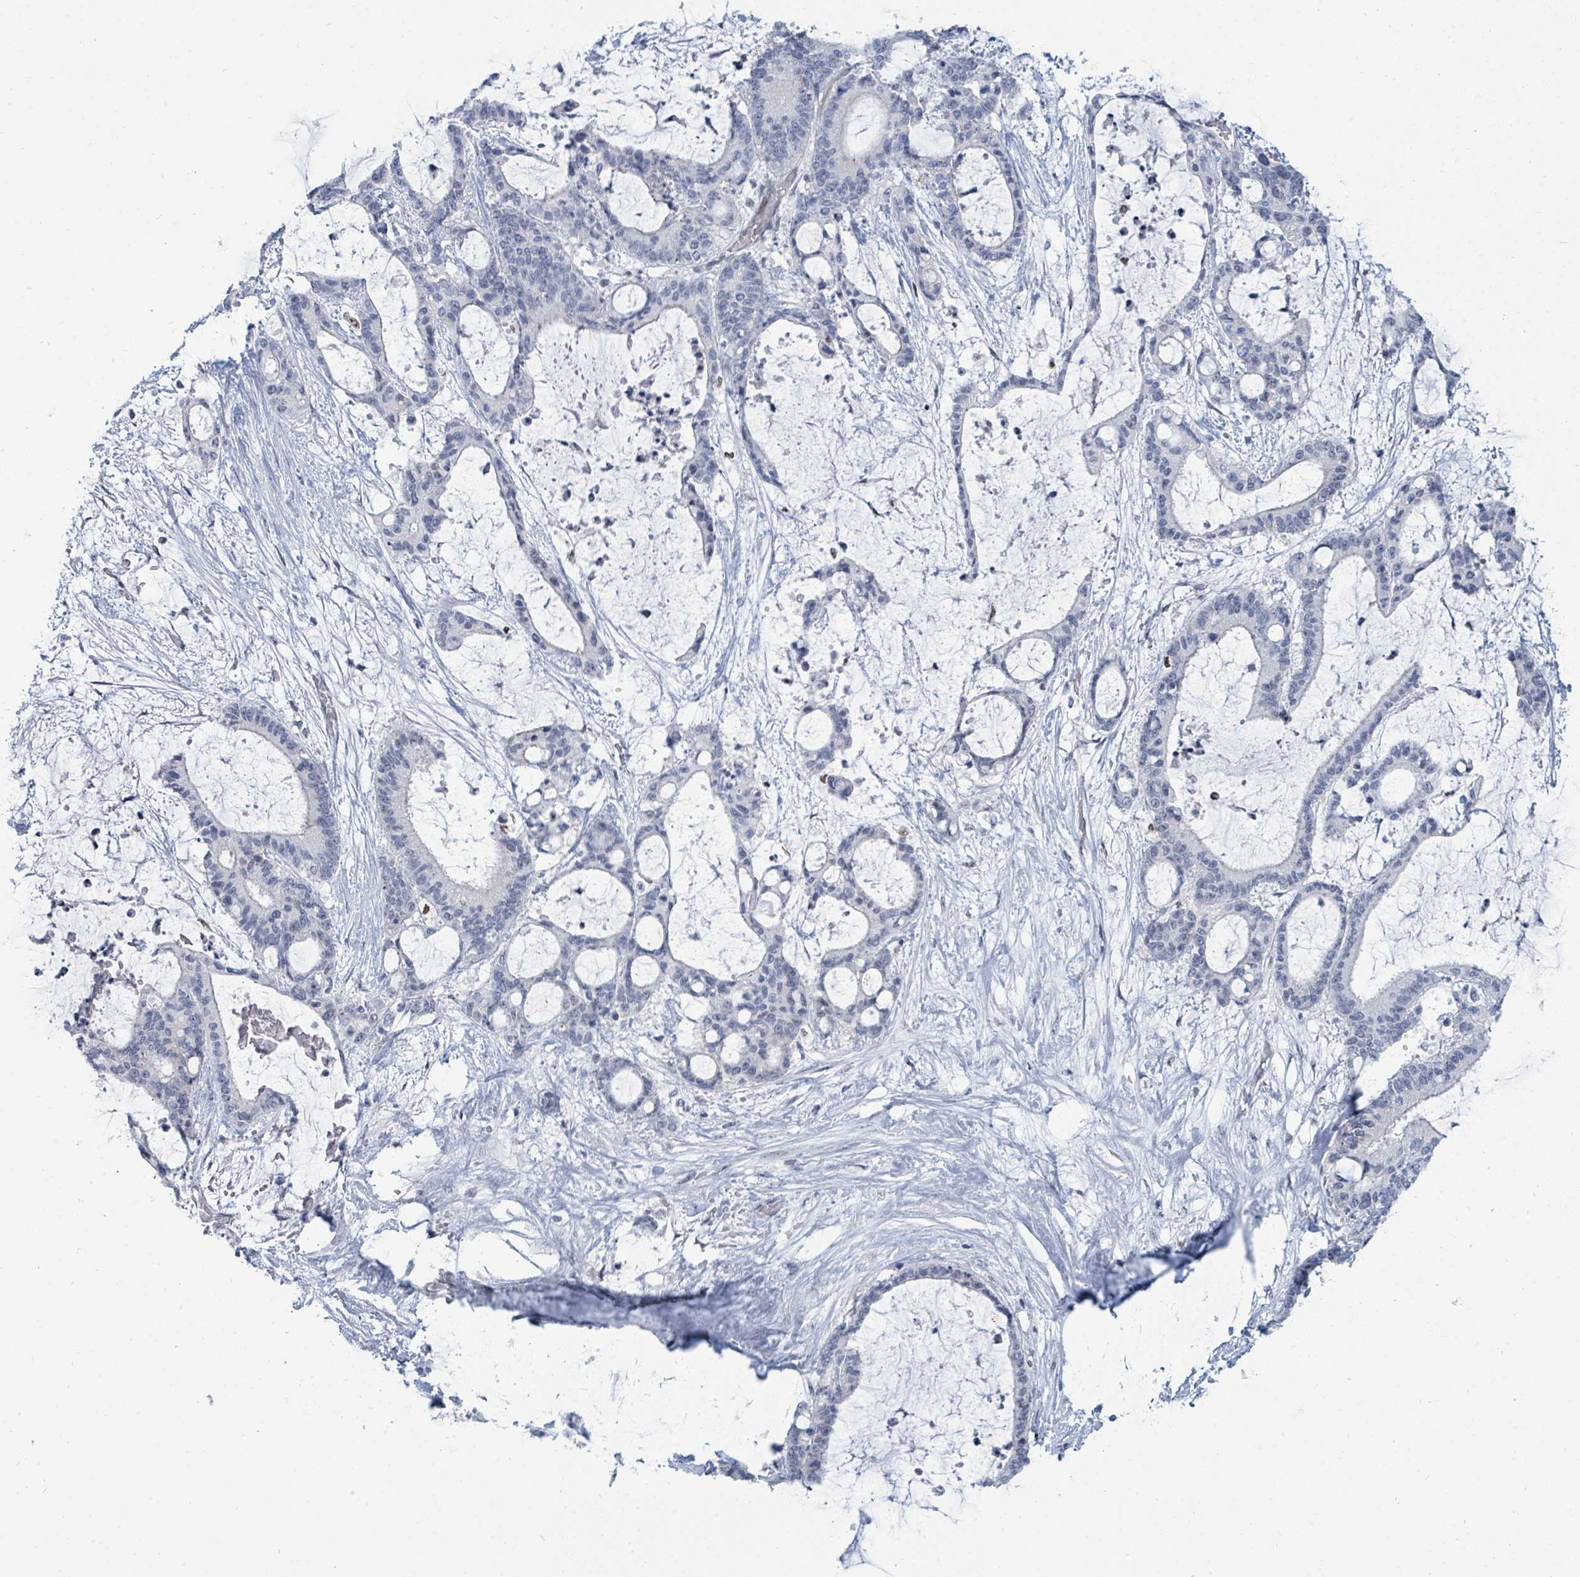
{"staining": {"intensity": "negative", "quantity": "none", "location": "none"}, "tissue": "liver cancer", "cell_type": "Tumor cells", "image_type": "cancer", "snomed": [{"axis": "morphology", "description": "Normal tissue, NOS"}, {"axis": "morphology", "description": "Cholangiocarcinoma"}, {"axis": "topography", "description": "Liver"}, {"axis": "topography", "description": "Peripheral nerve tissue"}], "caption": "This image is of cholangiocarcinoma (liver) stained with IHC to label a protein in brown with the nuclei are counter-stained blue. There is no staining in tumor cells. (IHC, brightfield microscopy, high magnification).", "gene": "SUMO4", "patient": {"sex": "female", "age": 73}}